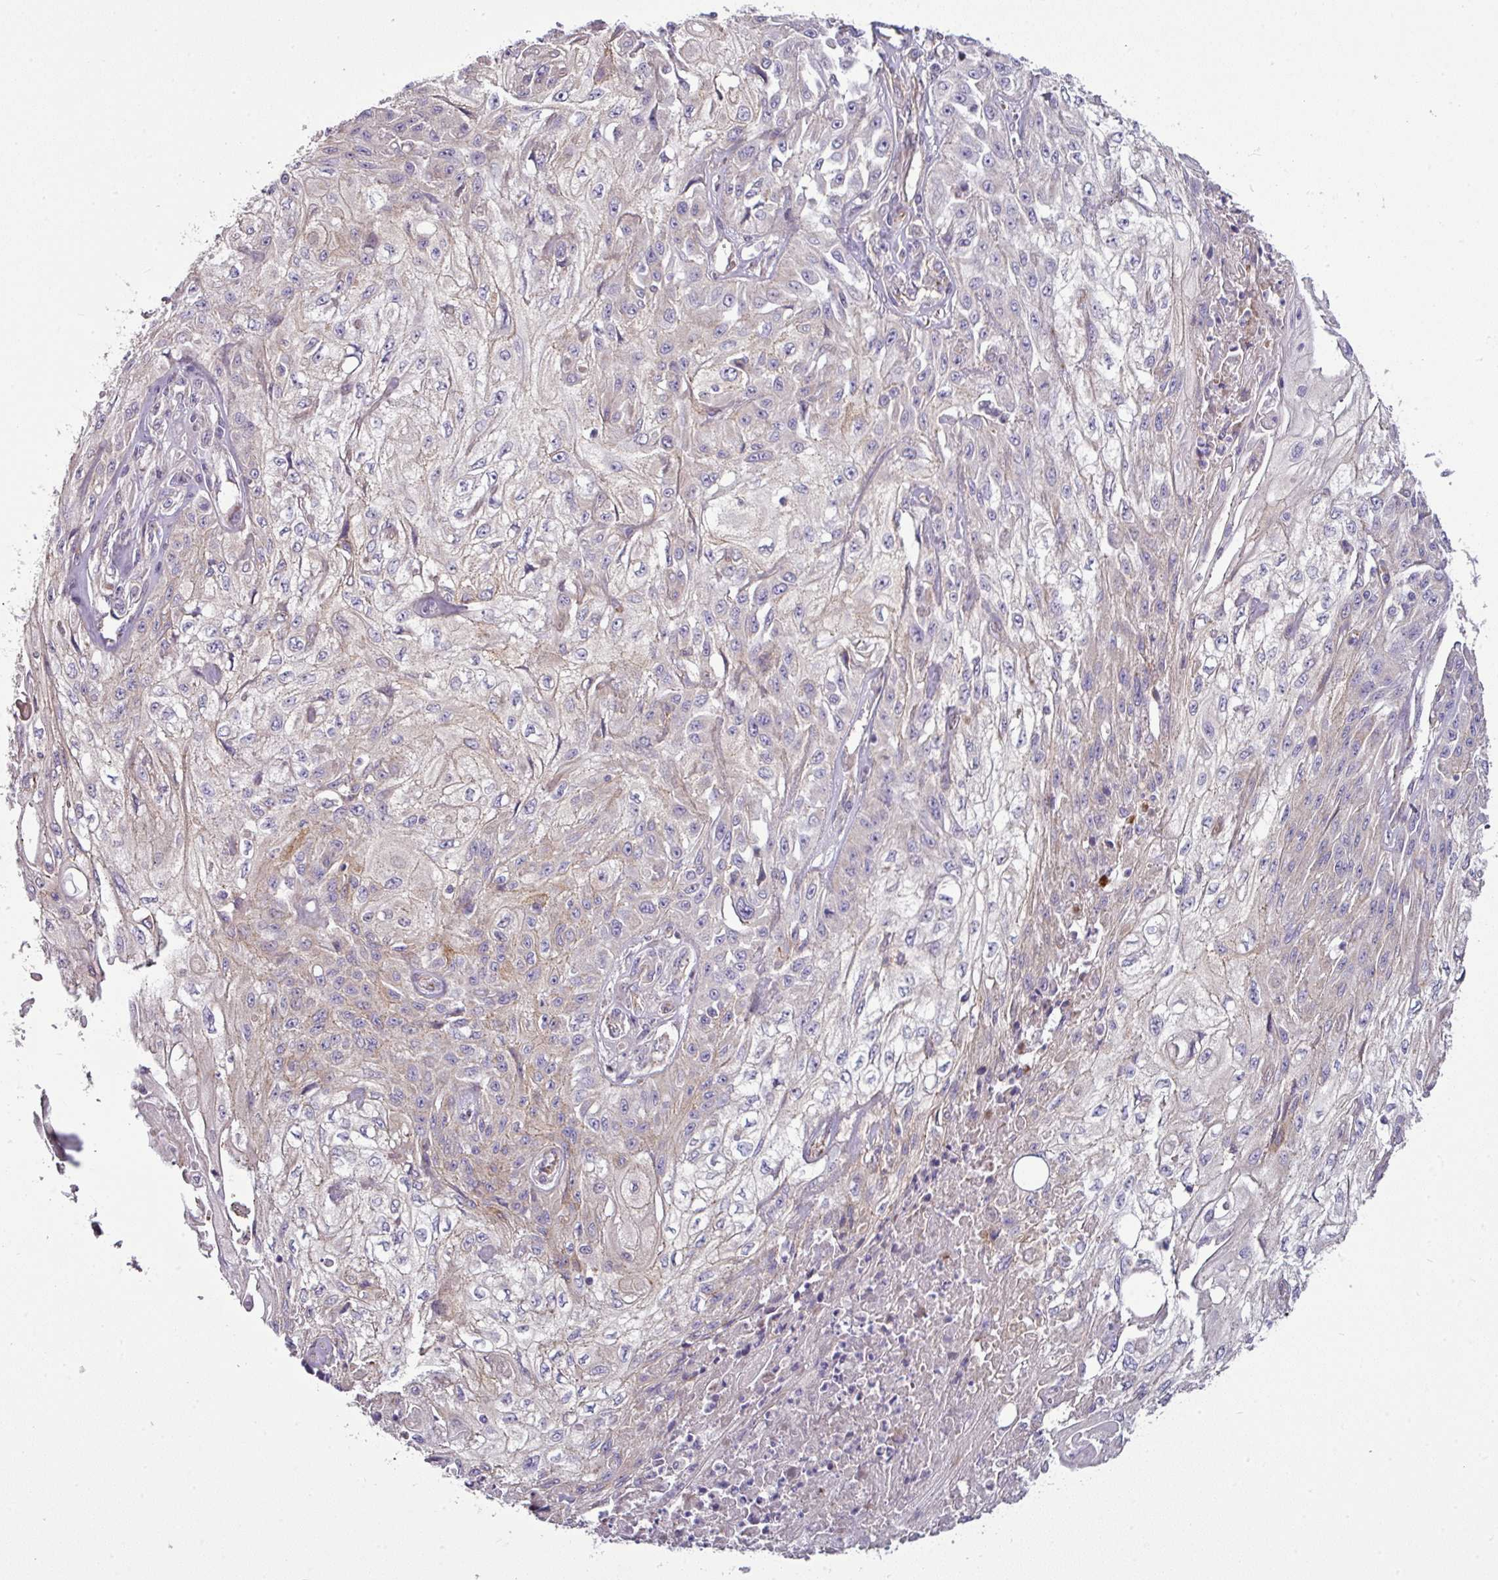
{"staining": {"intensity": "negative", "quantity": "none", "location": "none"}, "tissue": "skin cancer", "cell_type": "Tumor cells", "image_type": "cancer", "snomed": [{"axis": "morphology", "description": "Squamous cell carcinoma, NOS"}, {"axis": "morphology", "description": "Squamous cell carcinoma, metastatic, NOS"}, {"axis": "topography", "description": "Skin"}, {"axis": "topography", "description": "Lymph node"}], "caption": "The immunohistochemistry micrograph has no significant positivity in tumor cells of skin cancer tissue.", "gene": "GAN", "patient": {"sex": "male", "age": 75}}